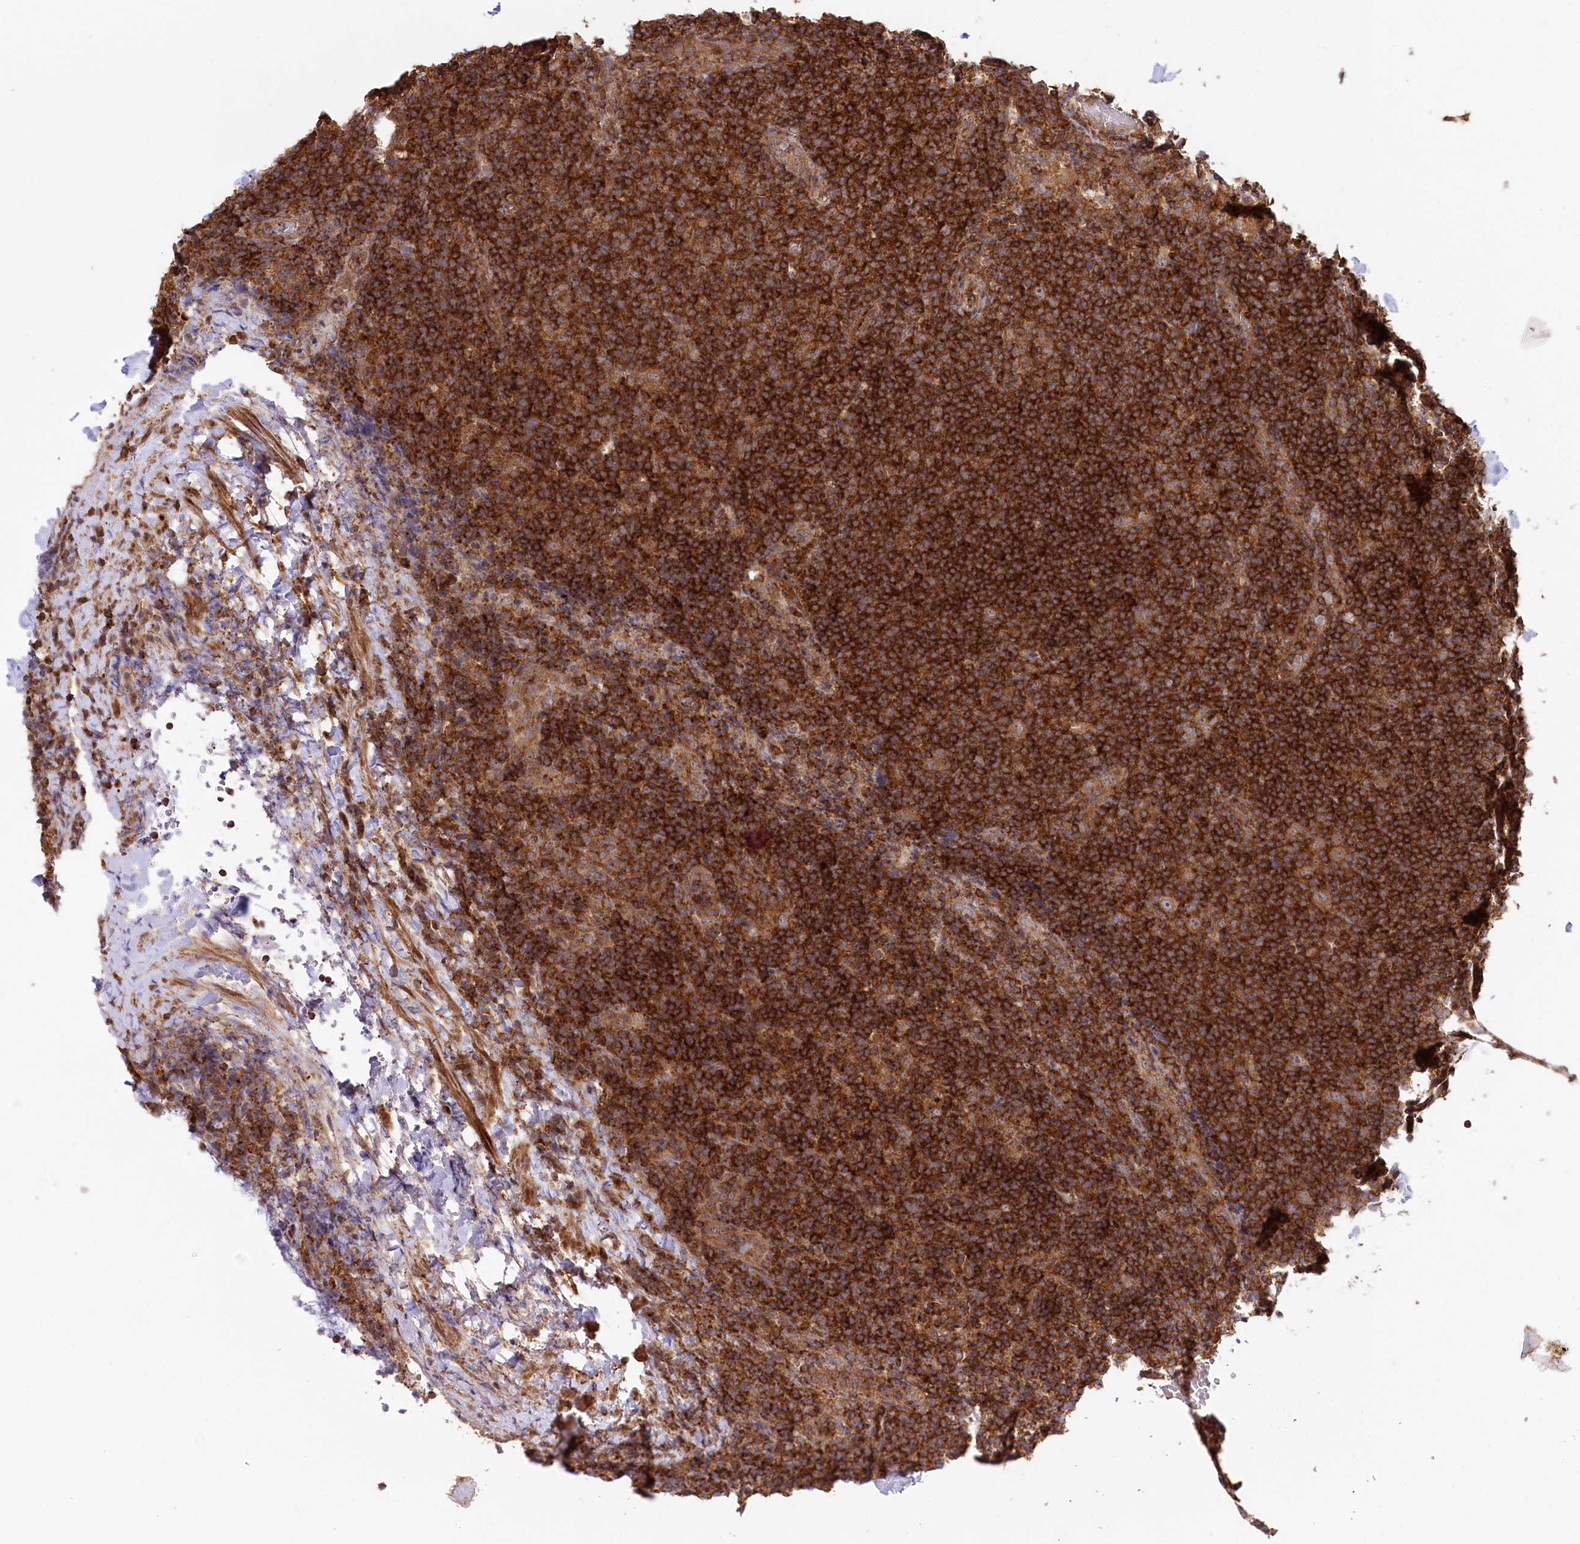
{"staining": {"intensity": "moderate", "quantity": ">75%", "location": "cytoplasmic/membranous"}, "tissue": "lymphoma", "cell_type": "Tumor cells", "image_type": "cancer", "snomed": [{"axis": "morphology", "description": "Hodgkin's disease, NOS"}, {"axis": "topography", "description": "Lymph node"}], "caption": "Protein analysis of lymphoma tissue shows moderate cytoplasmic/membranous expression in about >75% of tumor cells.", "gene": "CCDC91", "patient": {"sex": "female", "age": 57}}